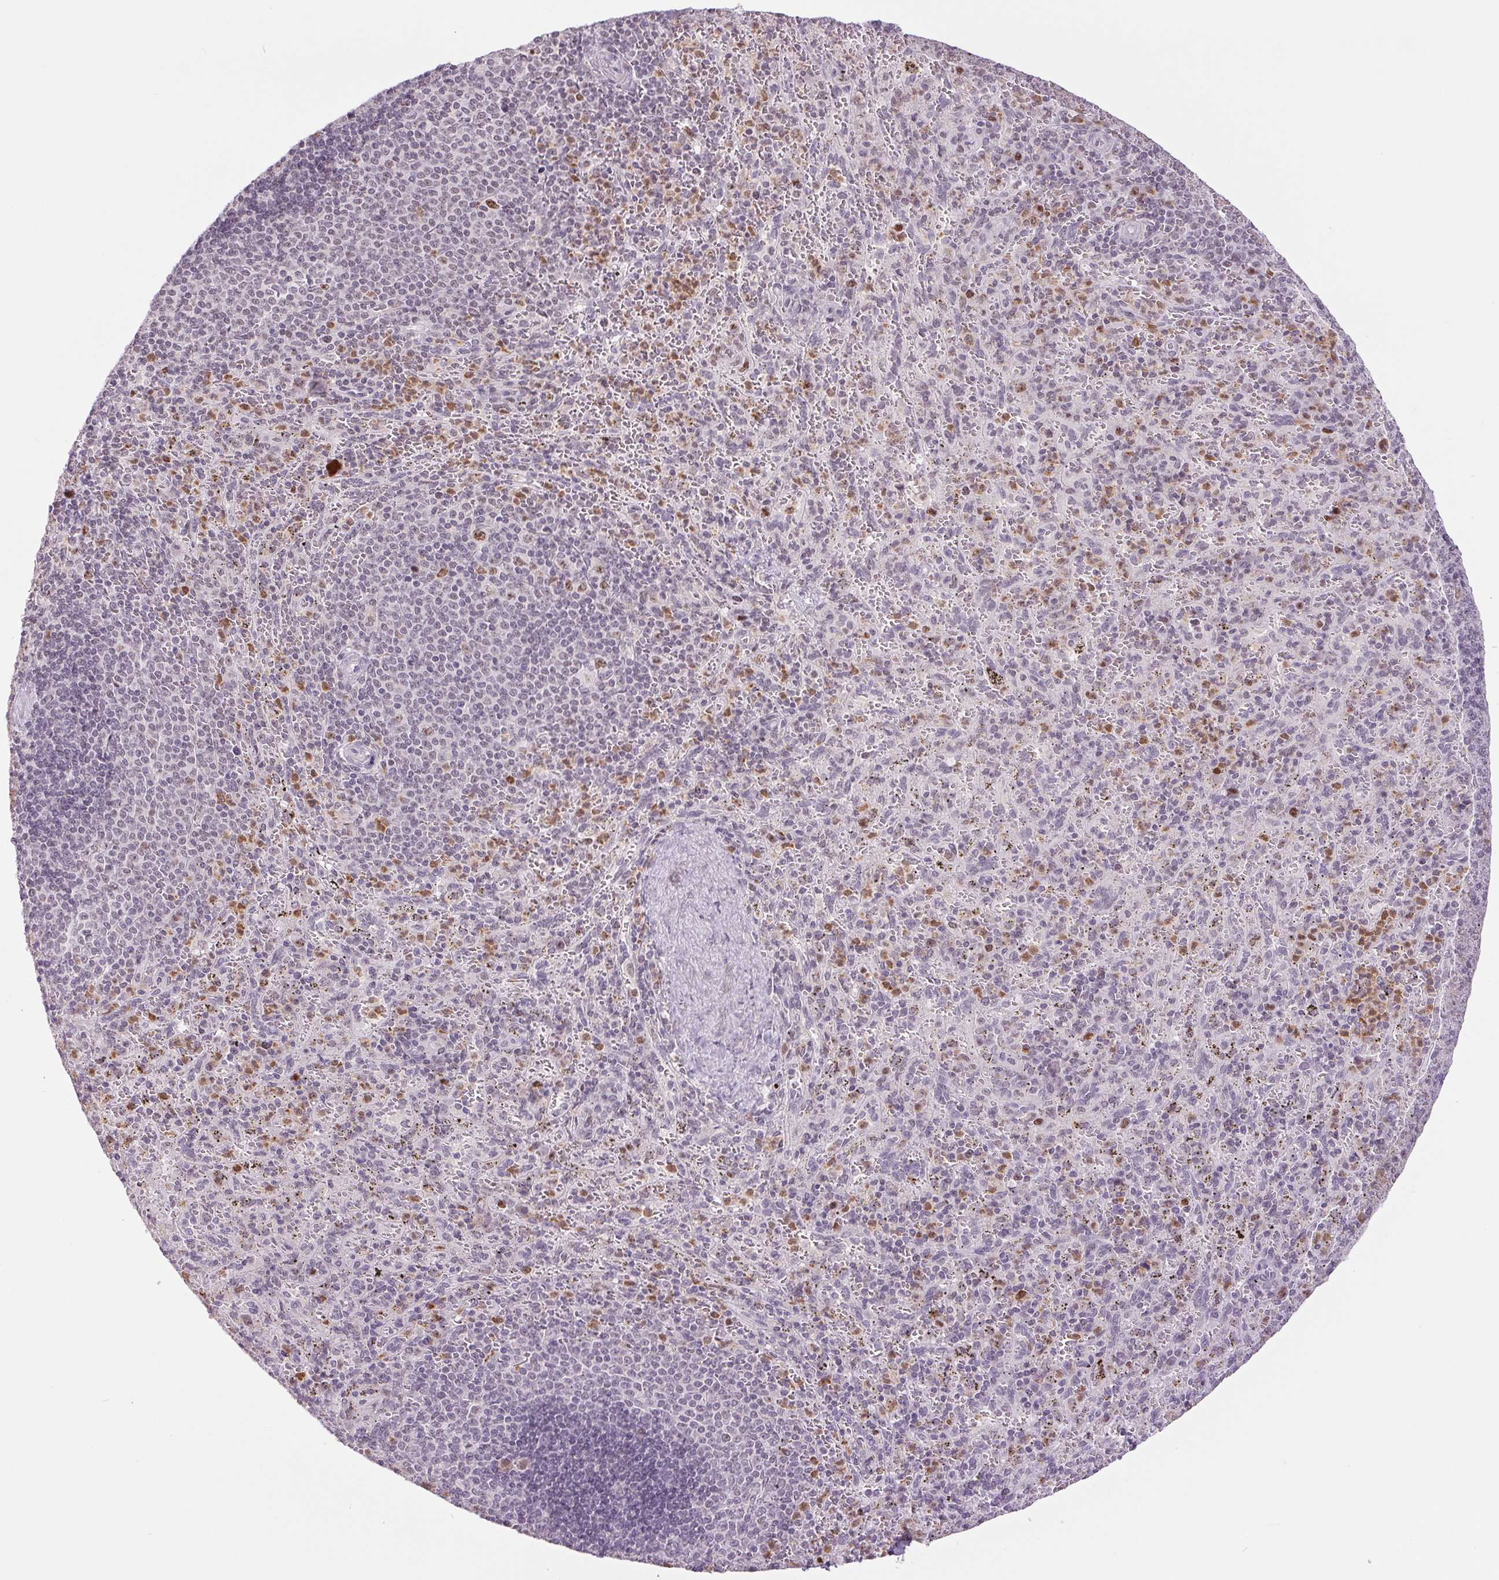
{"staining": {"intensity": "weak", "quantity": "<25%", "location": "cytoplasmic/membranous"}, "tissue": "spleen", "cell_type": "Cells in red pulp", "image_type": "normal", "snomed": [{"axis": "morphology", "description": "Normal tissue, NOS"}, {"axis": "topography", "description": "Spleen"}], "caption": "The photomicrograph reveals no staining of cells in red pulp in normal spleen.", "gene": "SMIM6", "patient": {"sex": "male", "age": 57}}